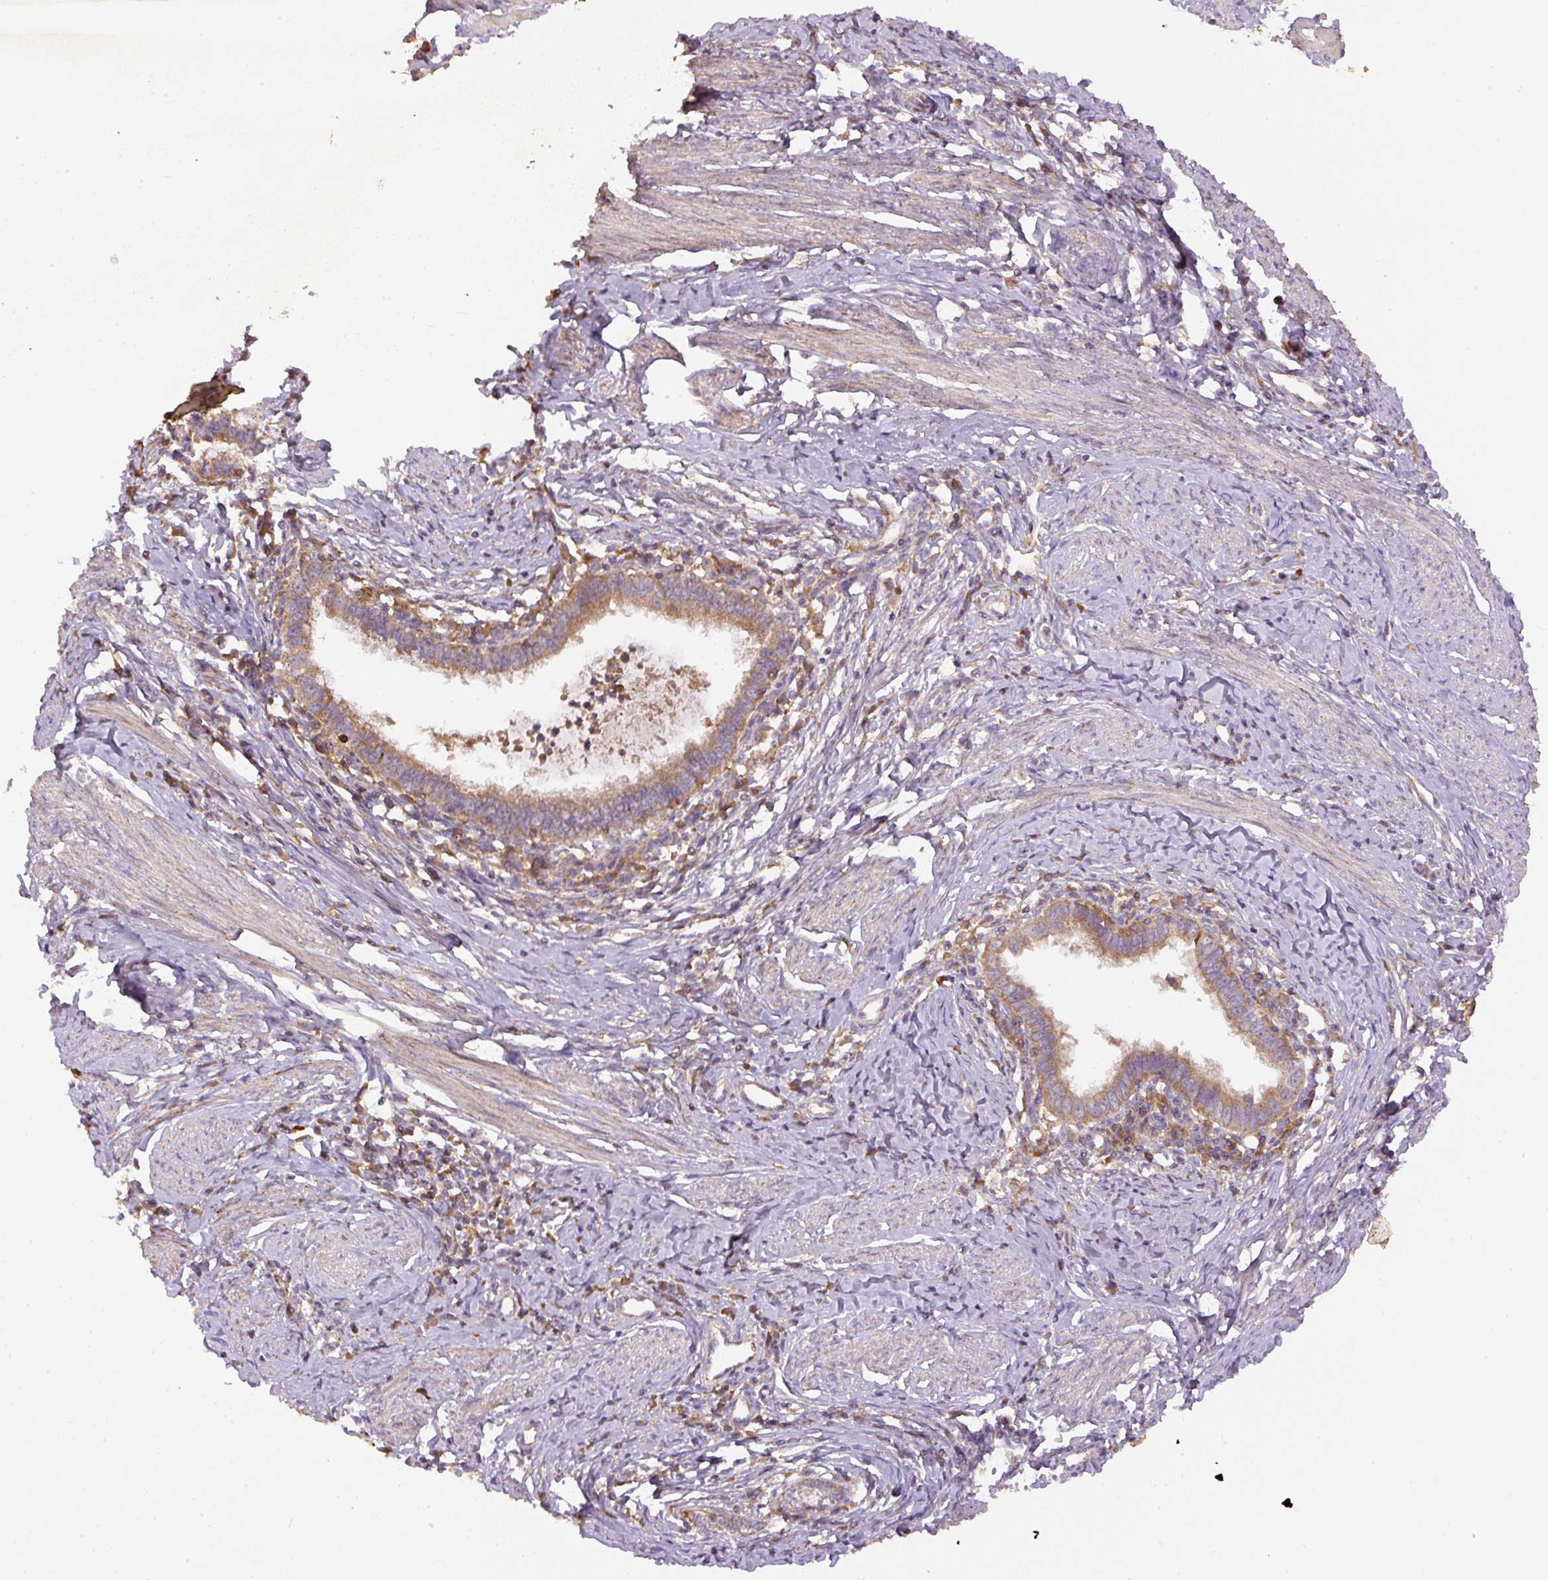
{"staining": {"intensity": "moderate", "quantity": ">75%", "location": "cytoplasmic/membranous"}, "tissue": "cervical cancer", "cell_type": "Tumor cells", "image_type": "cancer", "snomed": [{"axis": "morphology", "description": "Adenocarcinoma, NOS"}, {"axis": "topography", "description": "Cervix"}], "caption": "Protein analysis of adenocarcinoma (cervical) tissue displays moderate cytoplasmic/membranous expression in about >75% of tumor cells.", "gene": "DAPK1", "patient": {"sex": "female", "age": 36}}